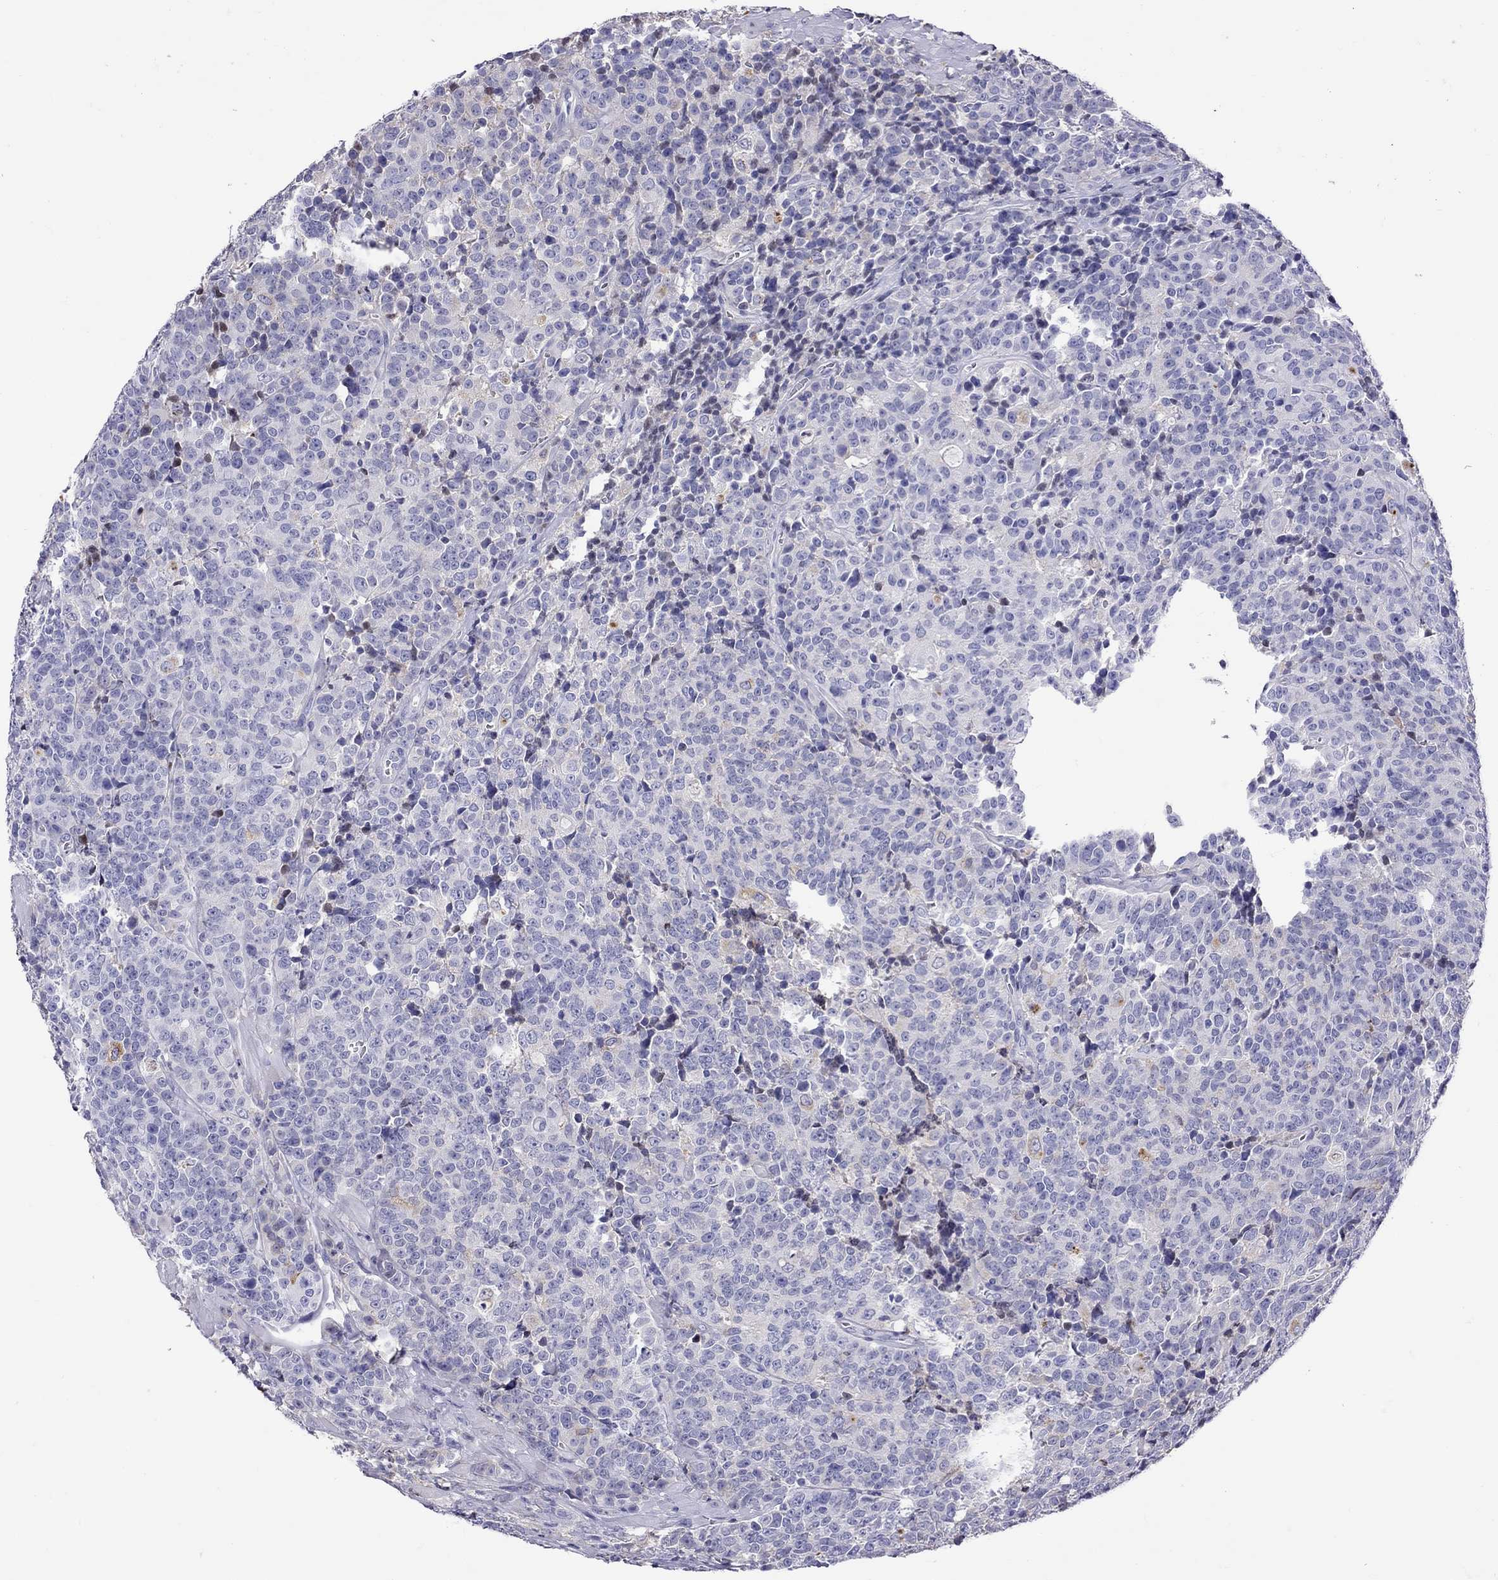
{"staining": {"intensity": "negative", "quantity": "none", "location": "none"}, "tissue": "prostate cancer", "cell_type": "Tumor cells", "image_type": "cancer", "snomed": [{"axis": "morphology", "description": "Adenocarcinoma, NOS"}, {"axis": "topography", "description": "Prostate"}], "caption": "A high-resolution image shows immunohistochemistry staining of prostate adenocarcinoma, which reveals no significant expression in tumor cells.", "gene": "SERPINA3", "patient": {"sex": "male", "age": 67}}